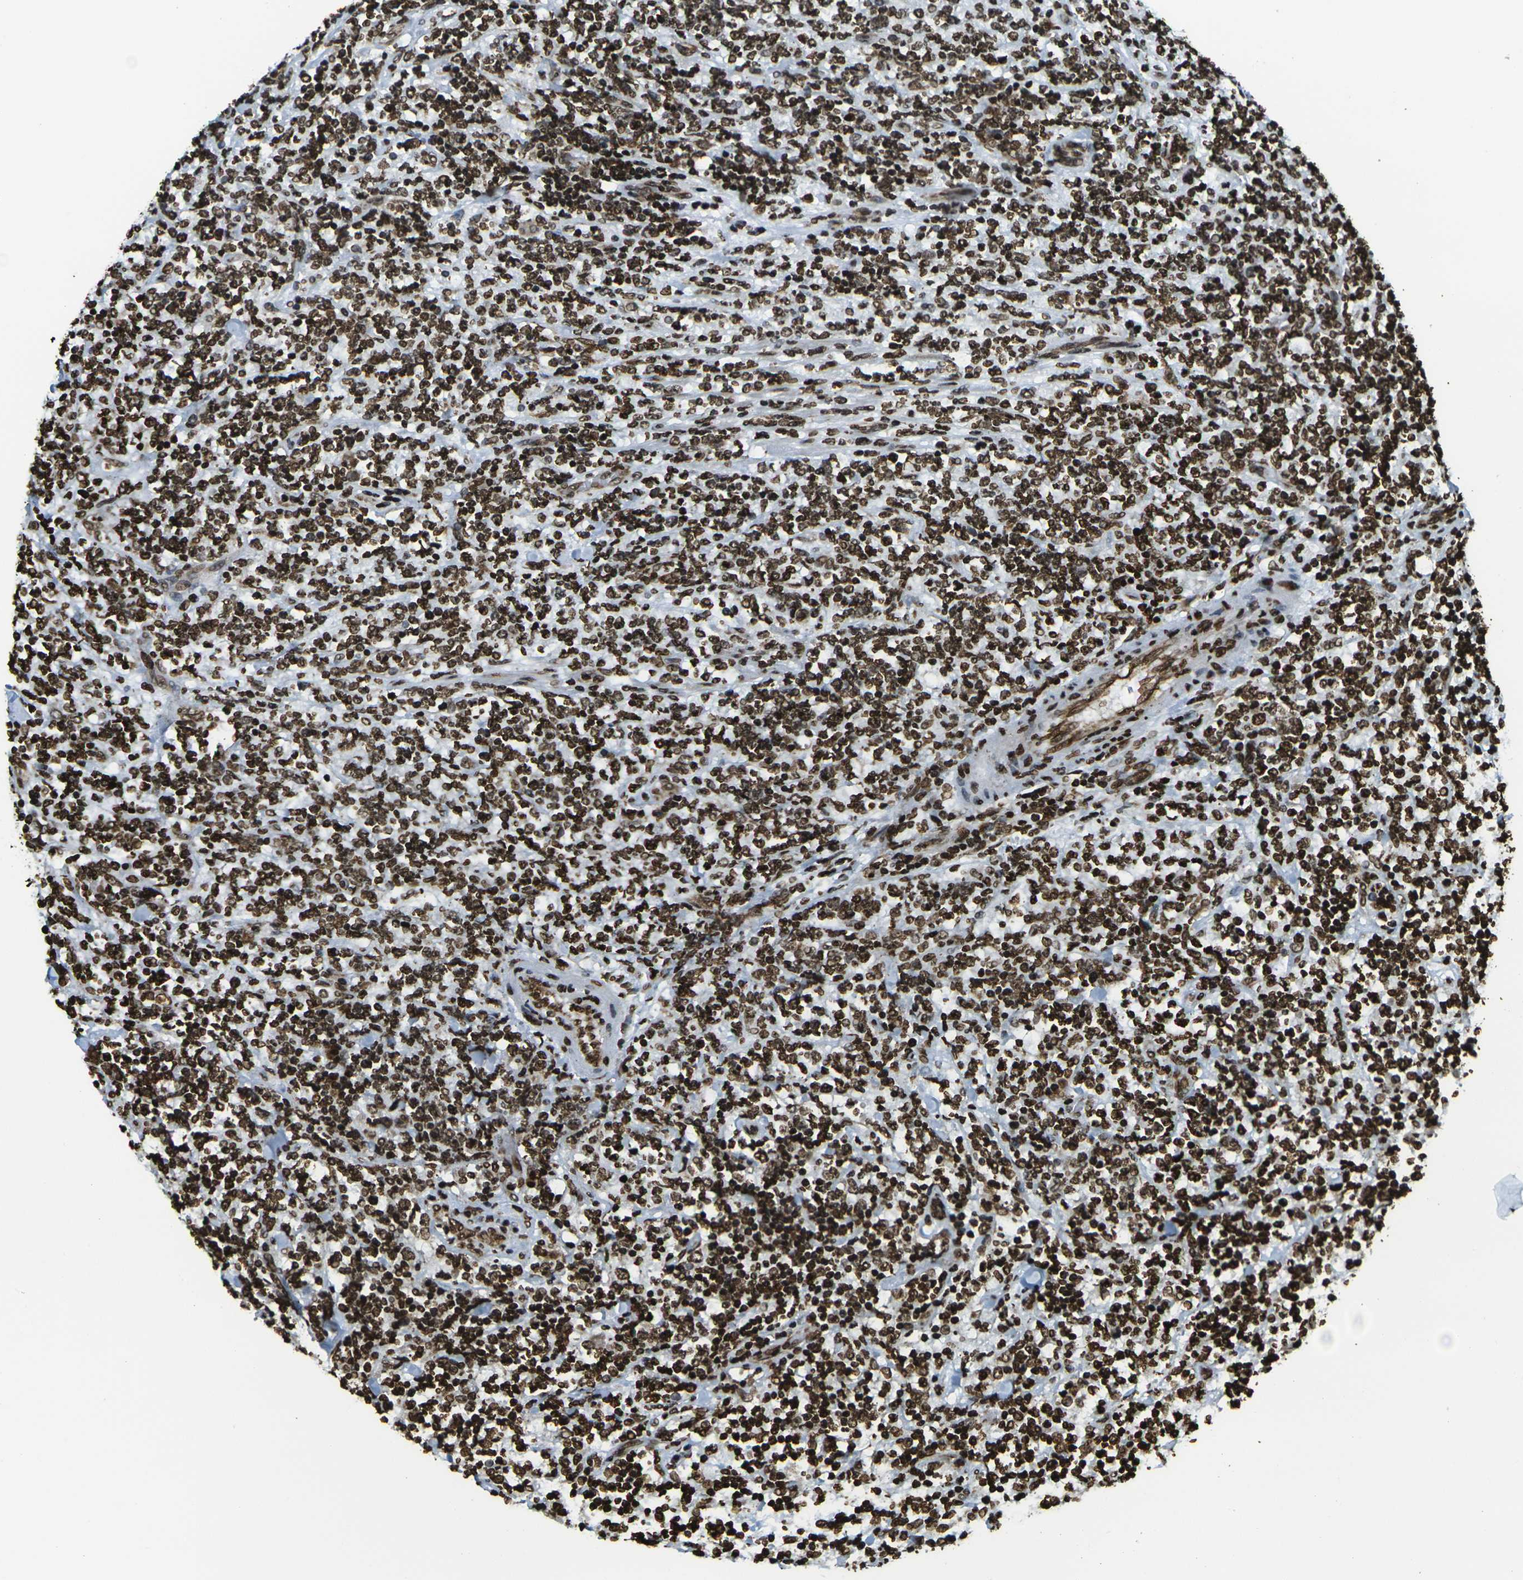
{"staining": {"intensity": "strong", "quantity": ">75%", "location": "nuclear"}, "tissue": "lymphoma", "cell_type": "Tumor cells", "image_type": "cancer", "snomed": [{"axis": "morphology", "description": "Malignant lymphoma, non-Hodgkin's type, High grade"}, {"axis": "topography", "description": "Soft tissue"}], "caption": "Lymphoma stained with a protein marker displays strong staining in tumor cells.", "gene": "H1-2", "patient": {"sex": "male", "age": 18}}